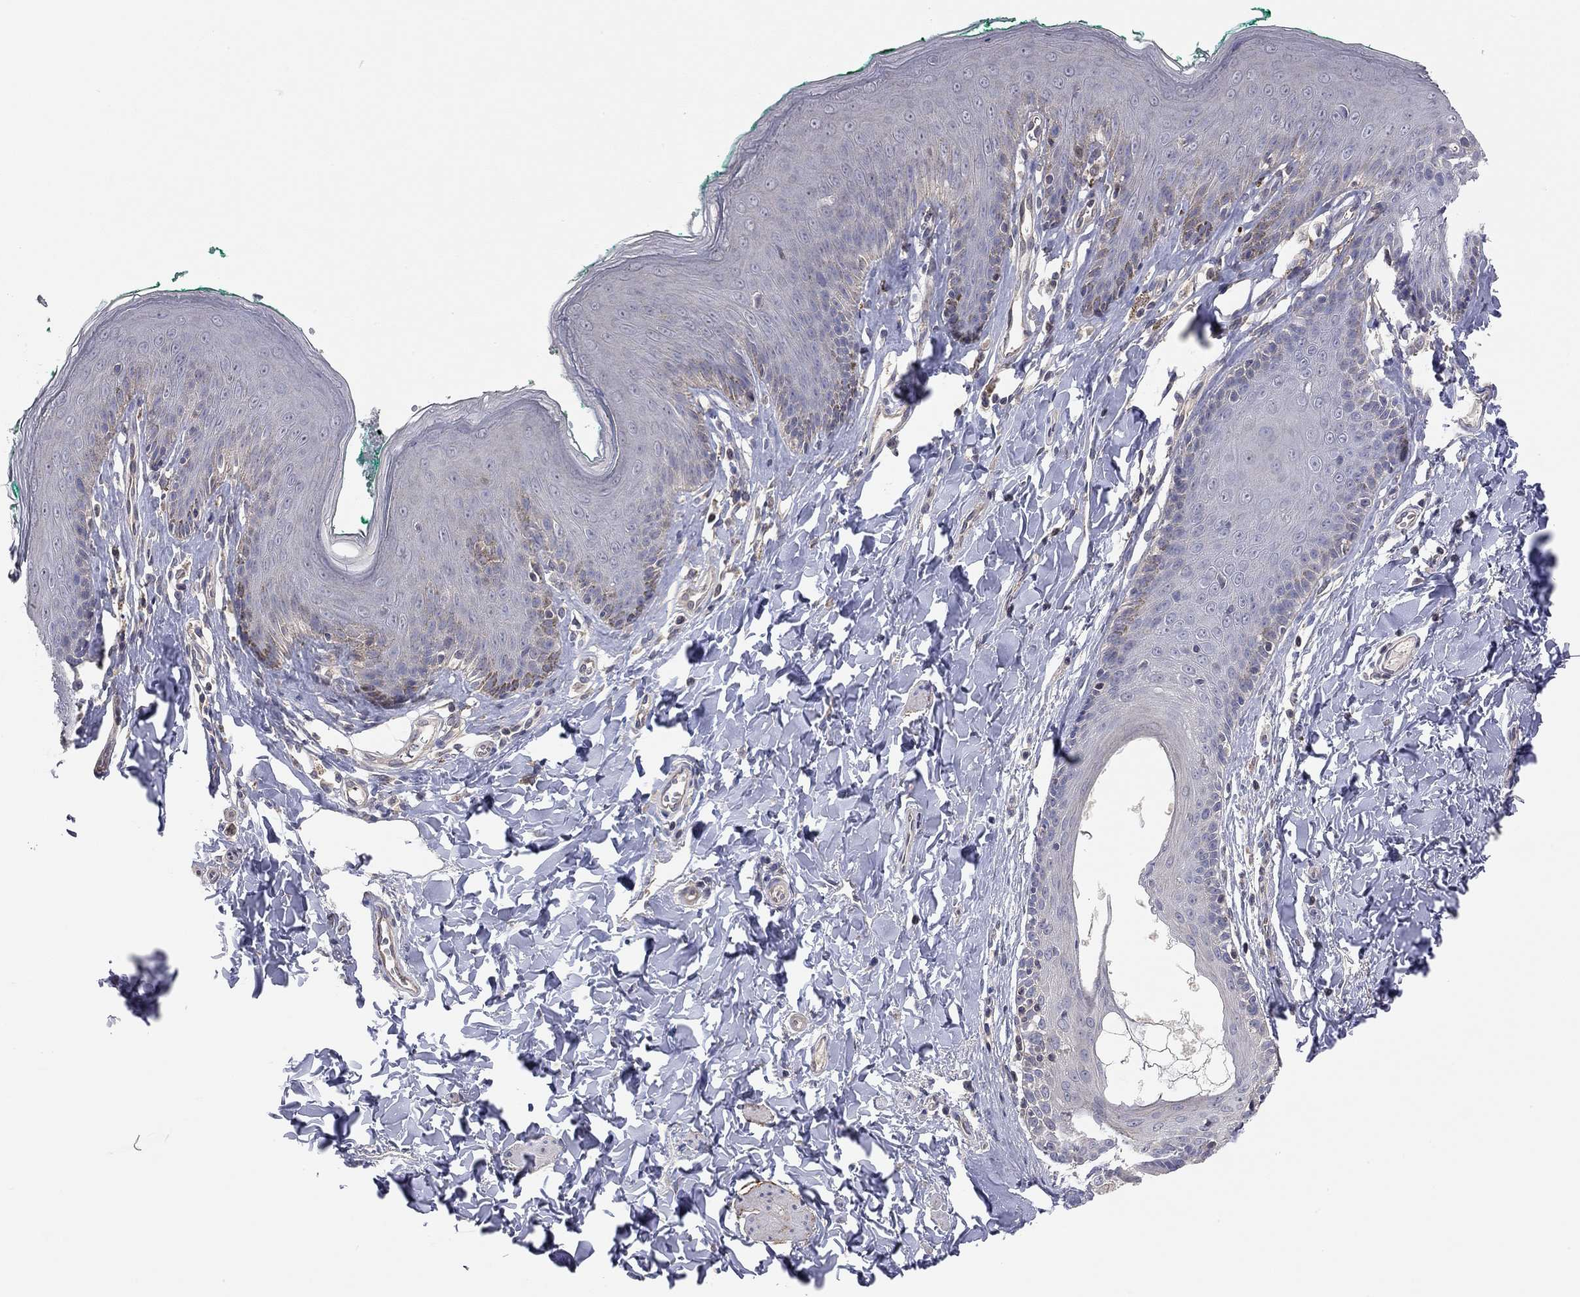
{"staining": {"intensity": "negative", "quantity": "none", "location": "none"}, "tissue": "skin", "cell_type": "Epidermal cells", "image_type": "normal", "snomed": [{"axis": "morphology", "description": "Normal tissue, NOS"}, {"axis": "topography", "description": "Vulva"}], "caption": "IHC histopathology image of normal skin stained for a protein (brown), which displays no positivity in epidermal cells. (Immunohistochemistry (ihc), brightfield microscopy, high magnification).", "gene": "KCNB1", "patient": {"sex": "female", "age": 66}}